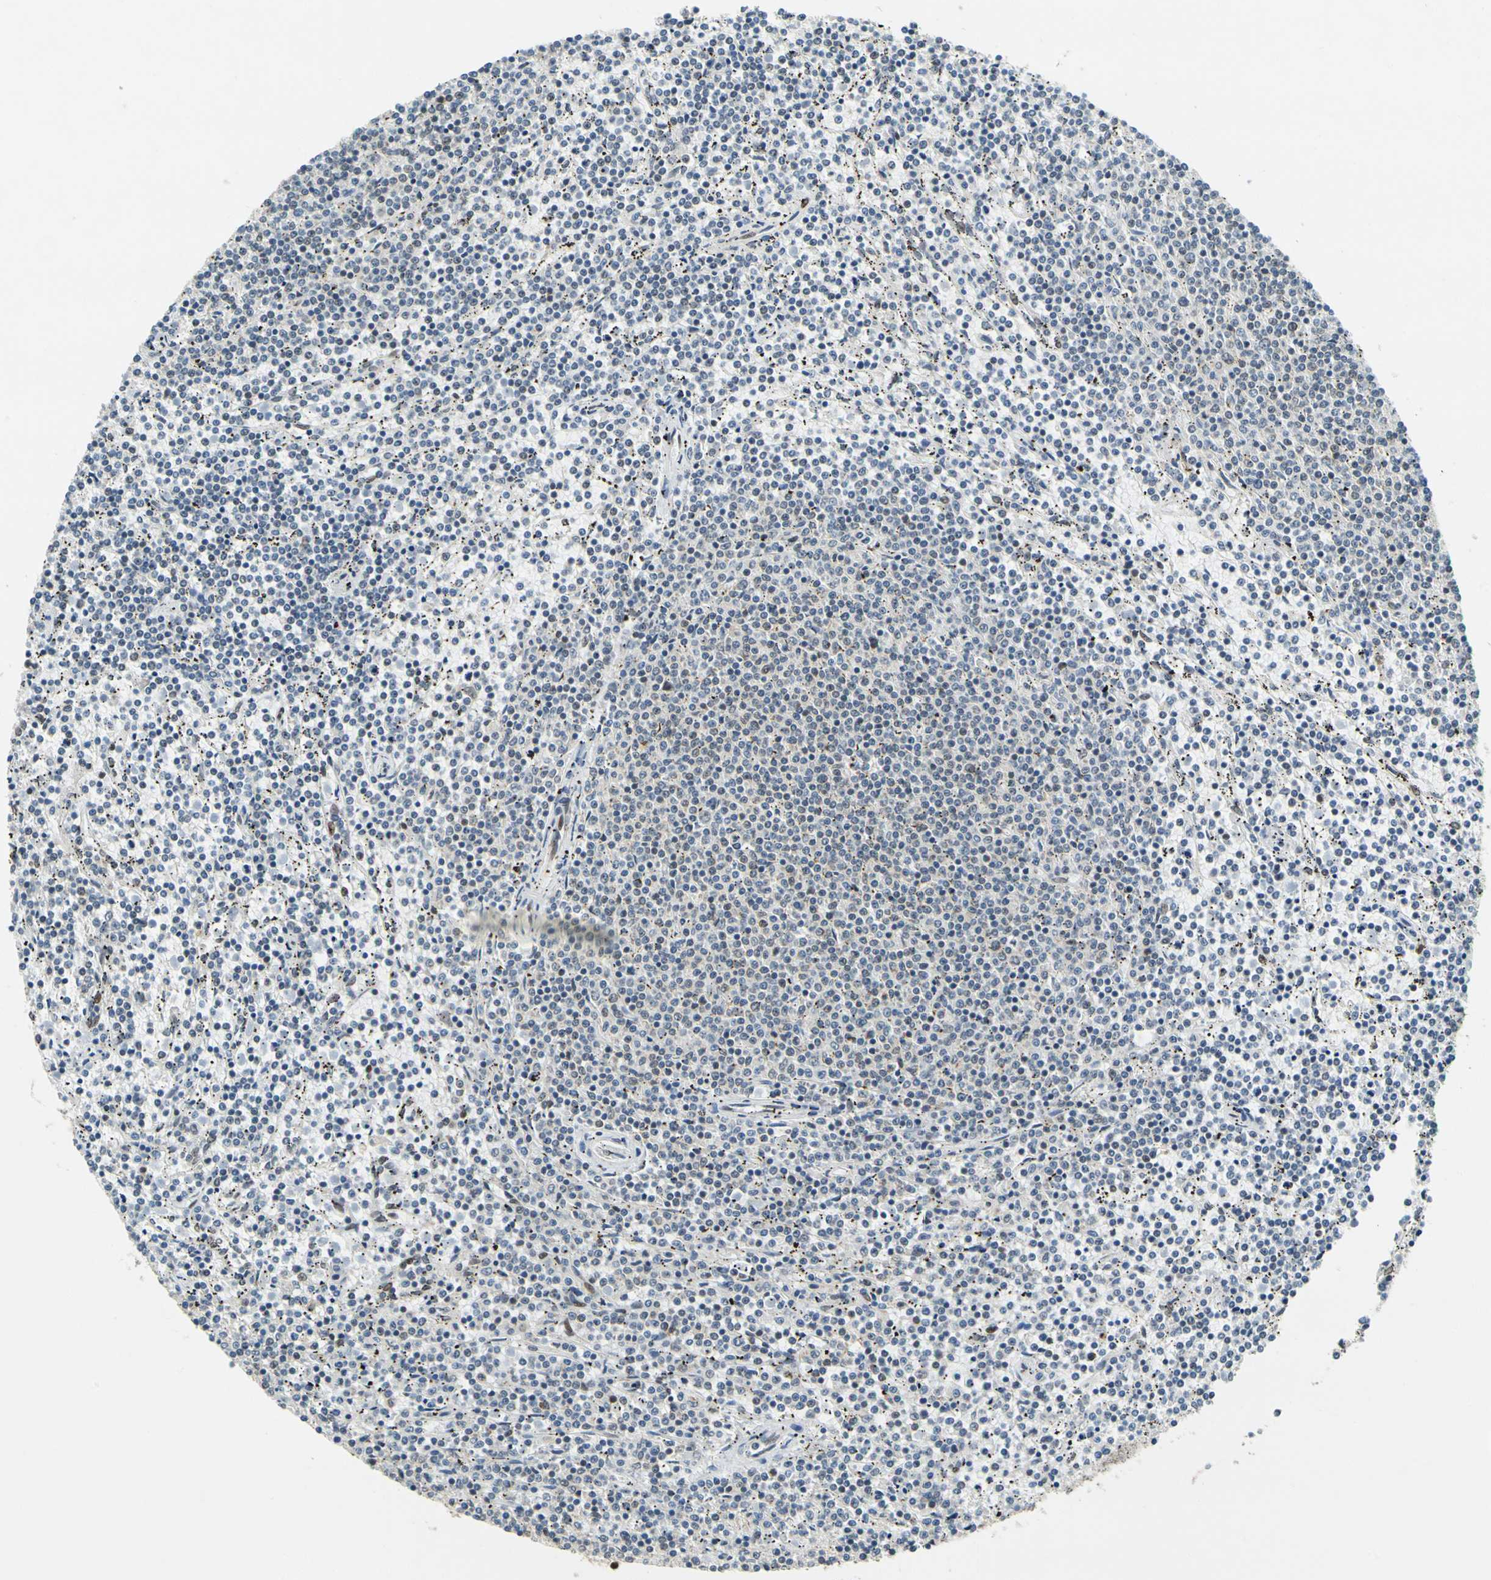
{"staining": {"intensity": "weak", "quantity": "25%-75%", "location": "cytoplasmic/membranous"}, "tissue": "lymphoma", "cell_type": "Tumor cells", "image_type": "cancer", "snomed": [{"axis": "morphology", "description": "Malignant lymphoma, non-Hodgkin's type, Low grade"}, {"axis": "topography", "description": "Spleen"}], "caption": "Protein analysis of low-grade malignant lymphoma, non-Hodgkin's type tissue displays weak cytoplasmic/membranous expression in about 25%-75% of tumor cells.", "gene": "POGZ", "patient": {"sex": "female", "age": 50}}